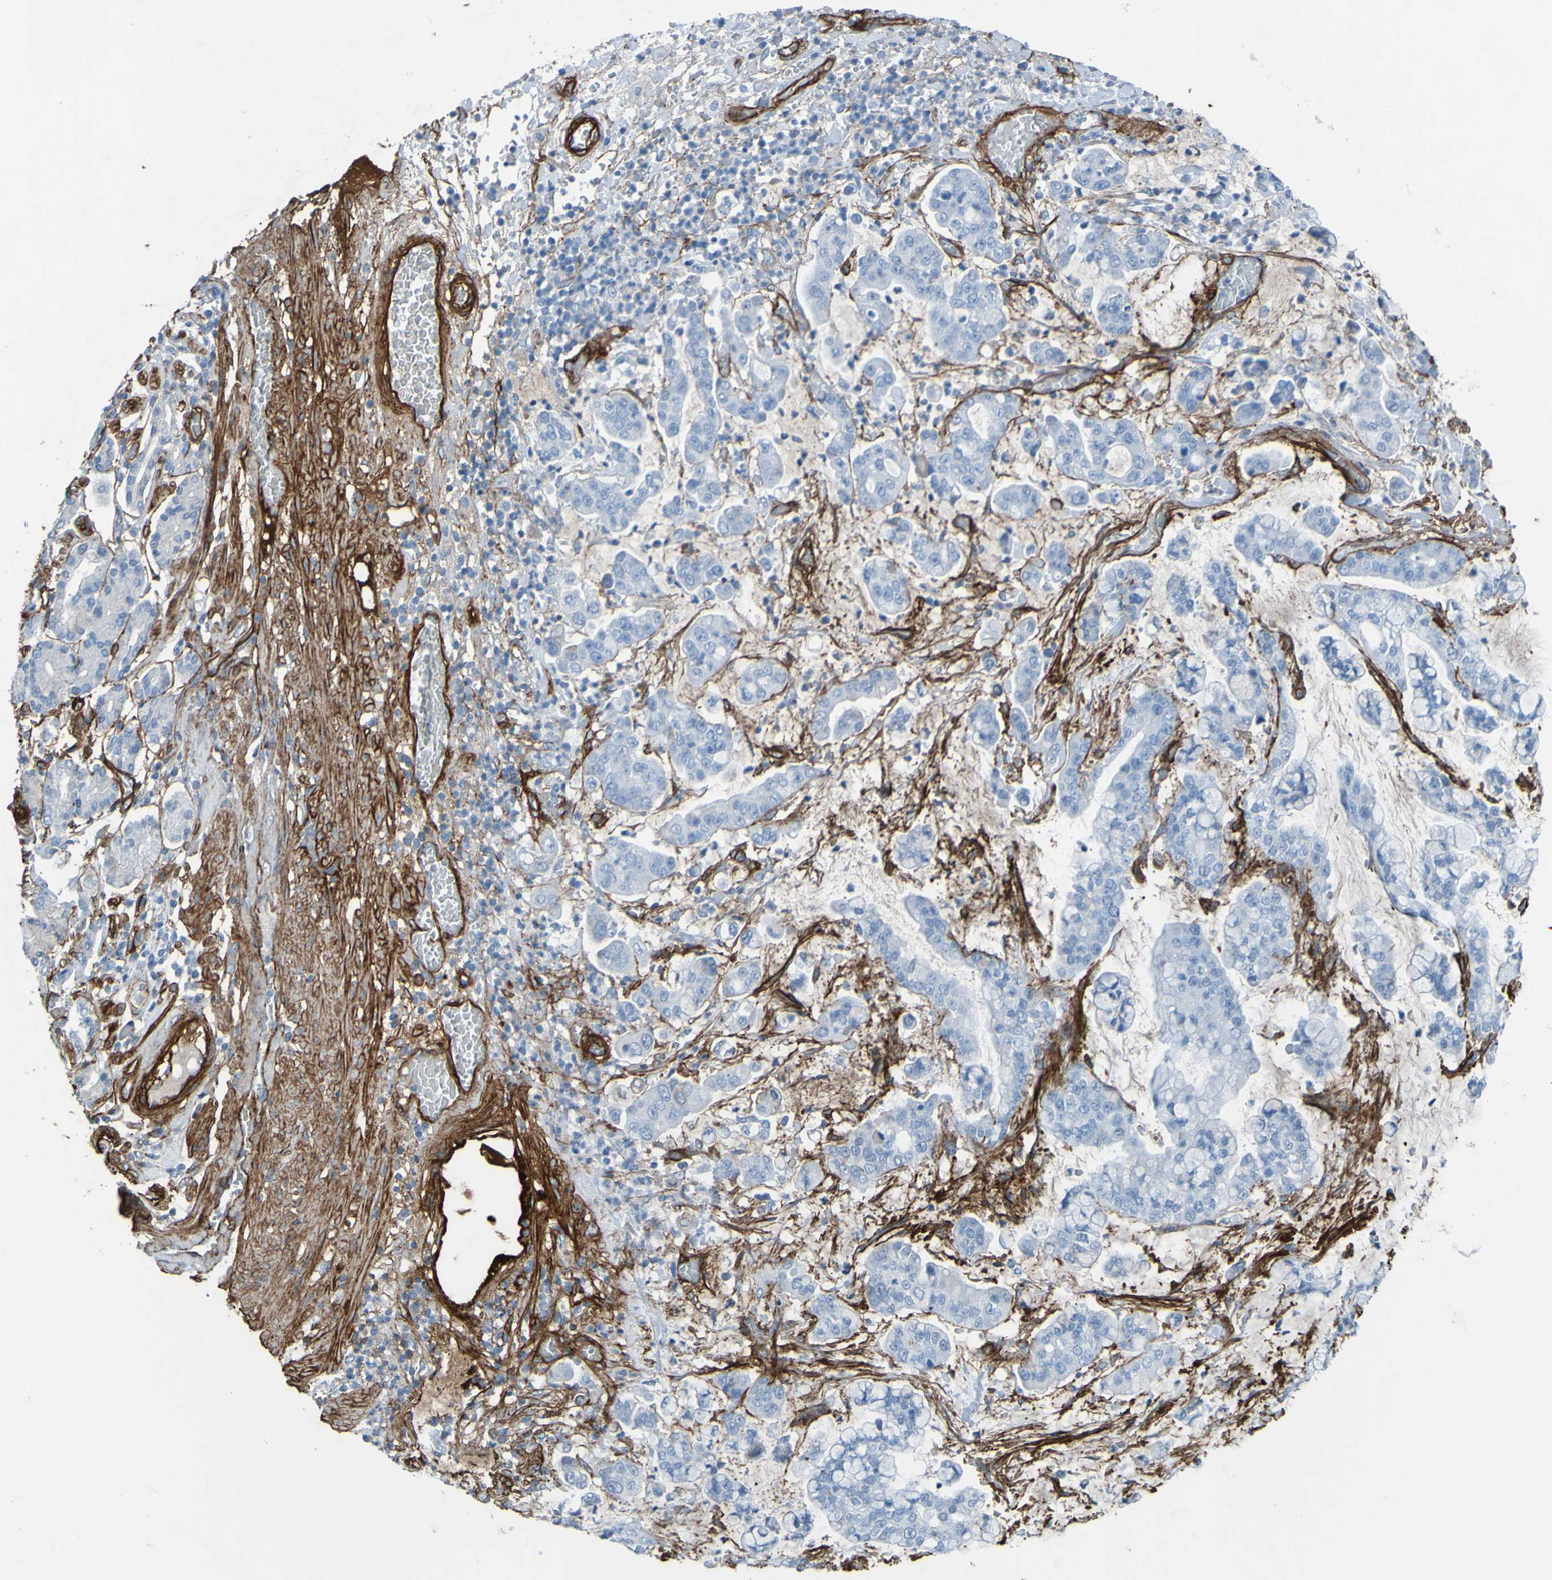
{"staining": {"intensity": "negative", "quantity": "none", "location": "none"}, "tissue": "stomach cancer", "cell_type": "Tumor cells", "image_type": "cancer", "snomed": [{"axis": "morphology", "description": "Normal tissue, NOS"}, {"axis": "morphology", "description": "Adenocarcinoma, NOS"}, {"axis": "topography", "description": "Stomach, upper"}, {"axis": "topography", "description": "Stomach"}], "caption": "Human adenocarcinoma (stomach) stained for a protein using immunohistochemistry demonstrates no staining in tumor cells.", "gene": "COL4A2", "patient": {"sex": "male", "age": 76}}